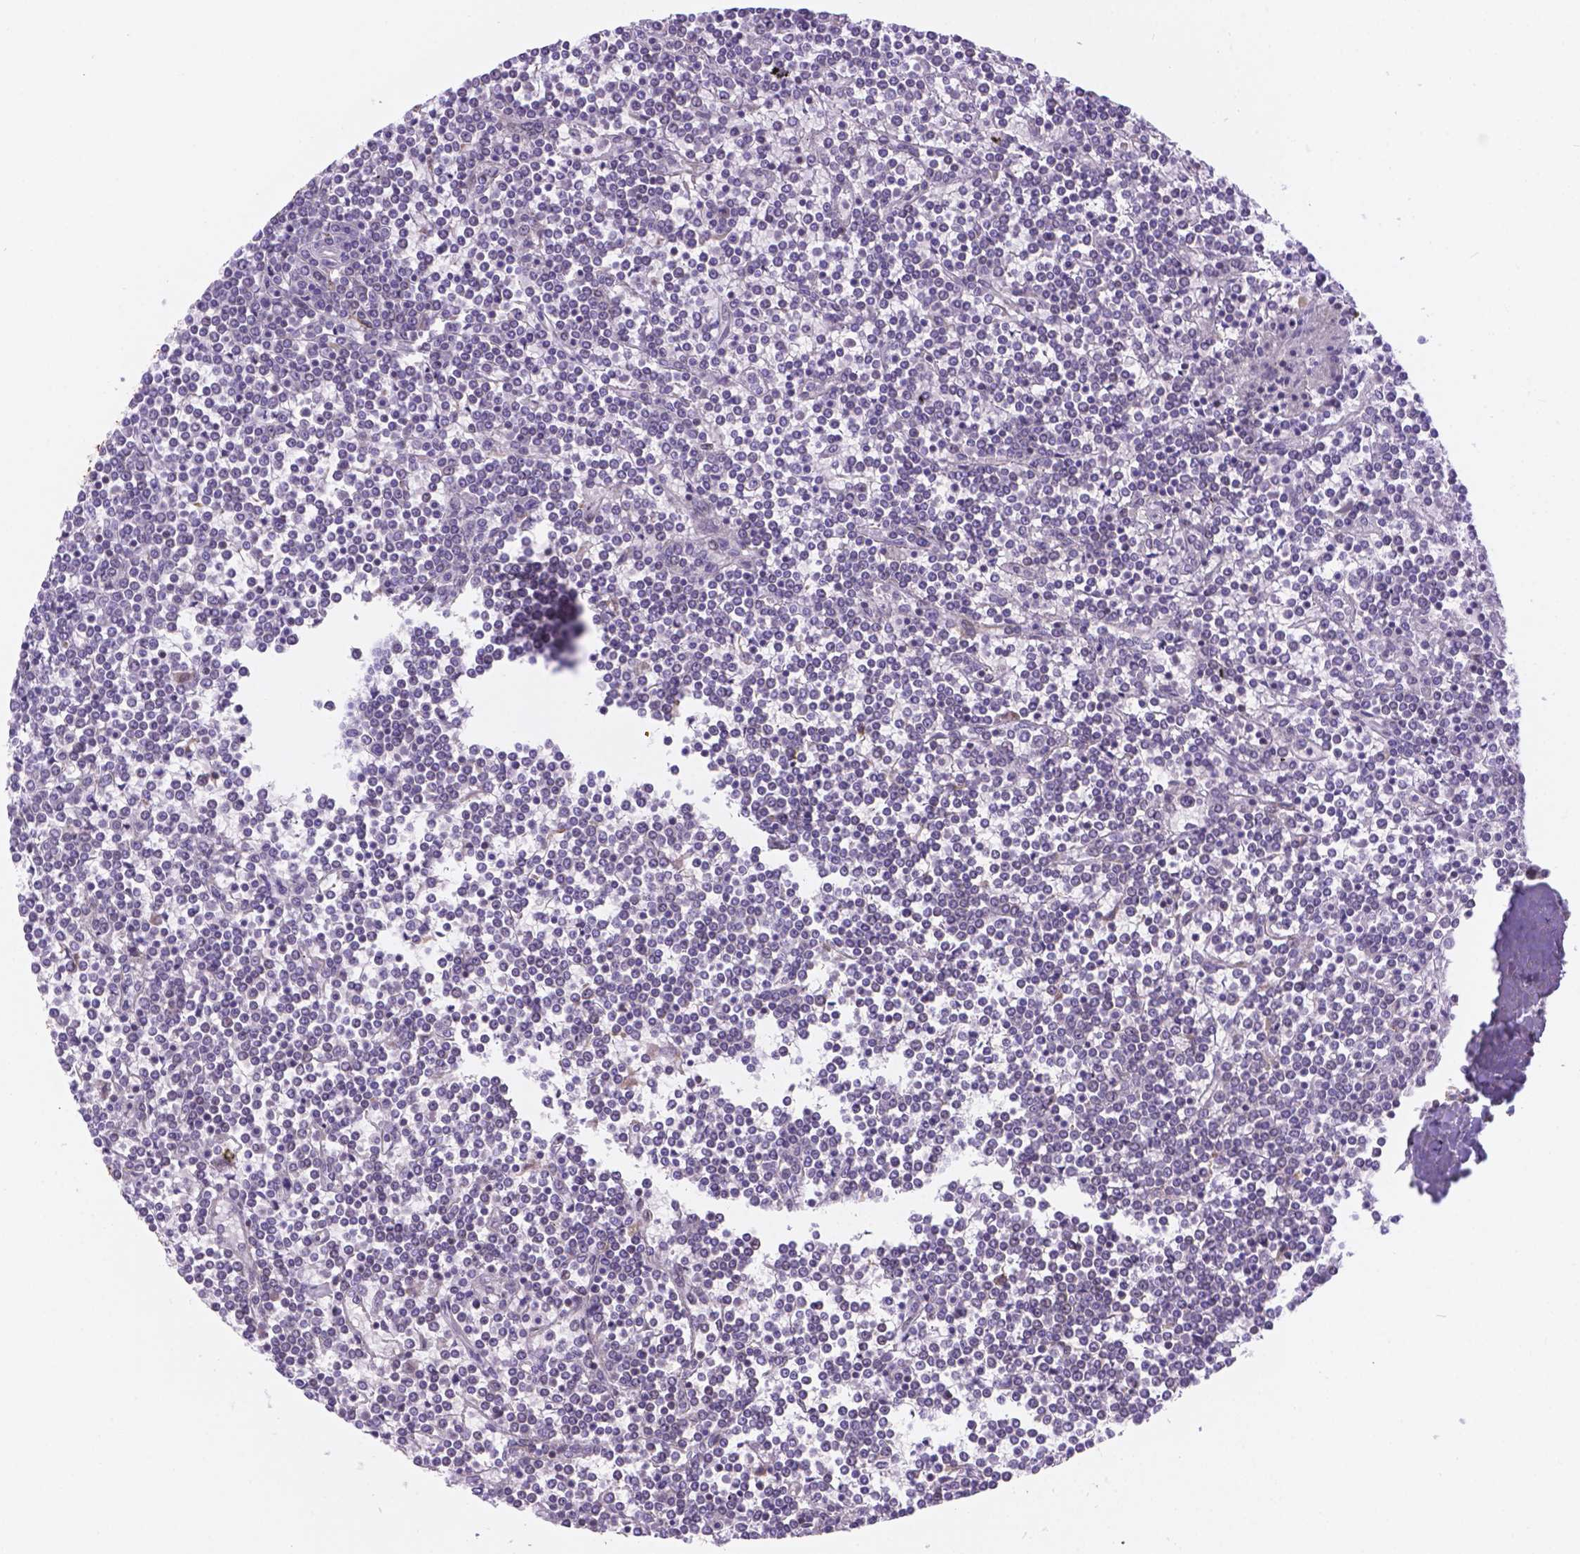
{"staining": {"intensity": "negative", "quantity": "none", "location": "none"}, "tissue": "lymphoma", "cell_type": "Tumor cells", "image_type": "cancer", "snomed": [{"axis": "morphology", "description": "Malignant lymphoma, non-Hodgkin's type, Low grade"}, {"axis": "topography", "description": "Spleen"}], "caption": "Tumor cells show no significant protein staining in malignant lymphoma, non-Hodgkin's type (low-grade).", "gene": "DMWD", "patient": {"sex": "female", "age": 19}}